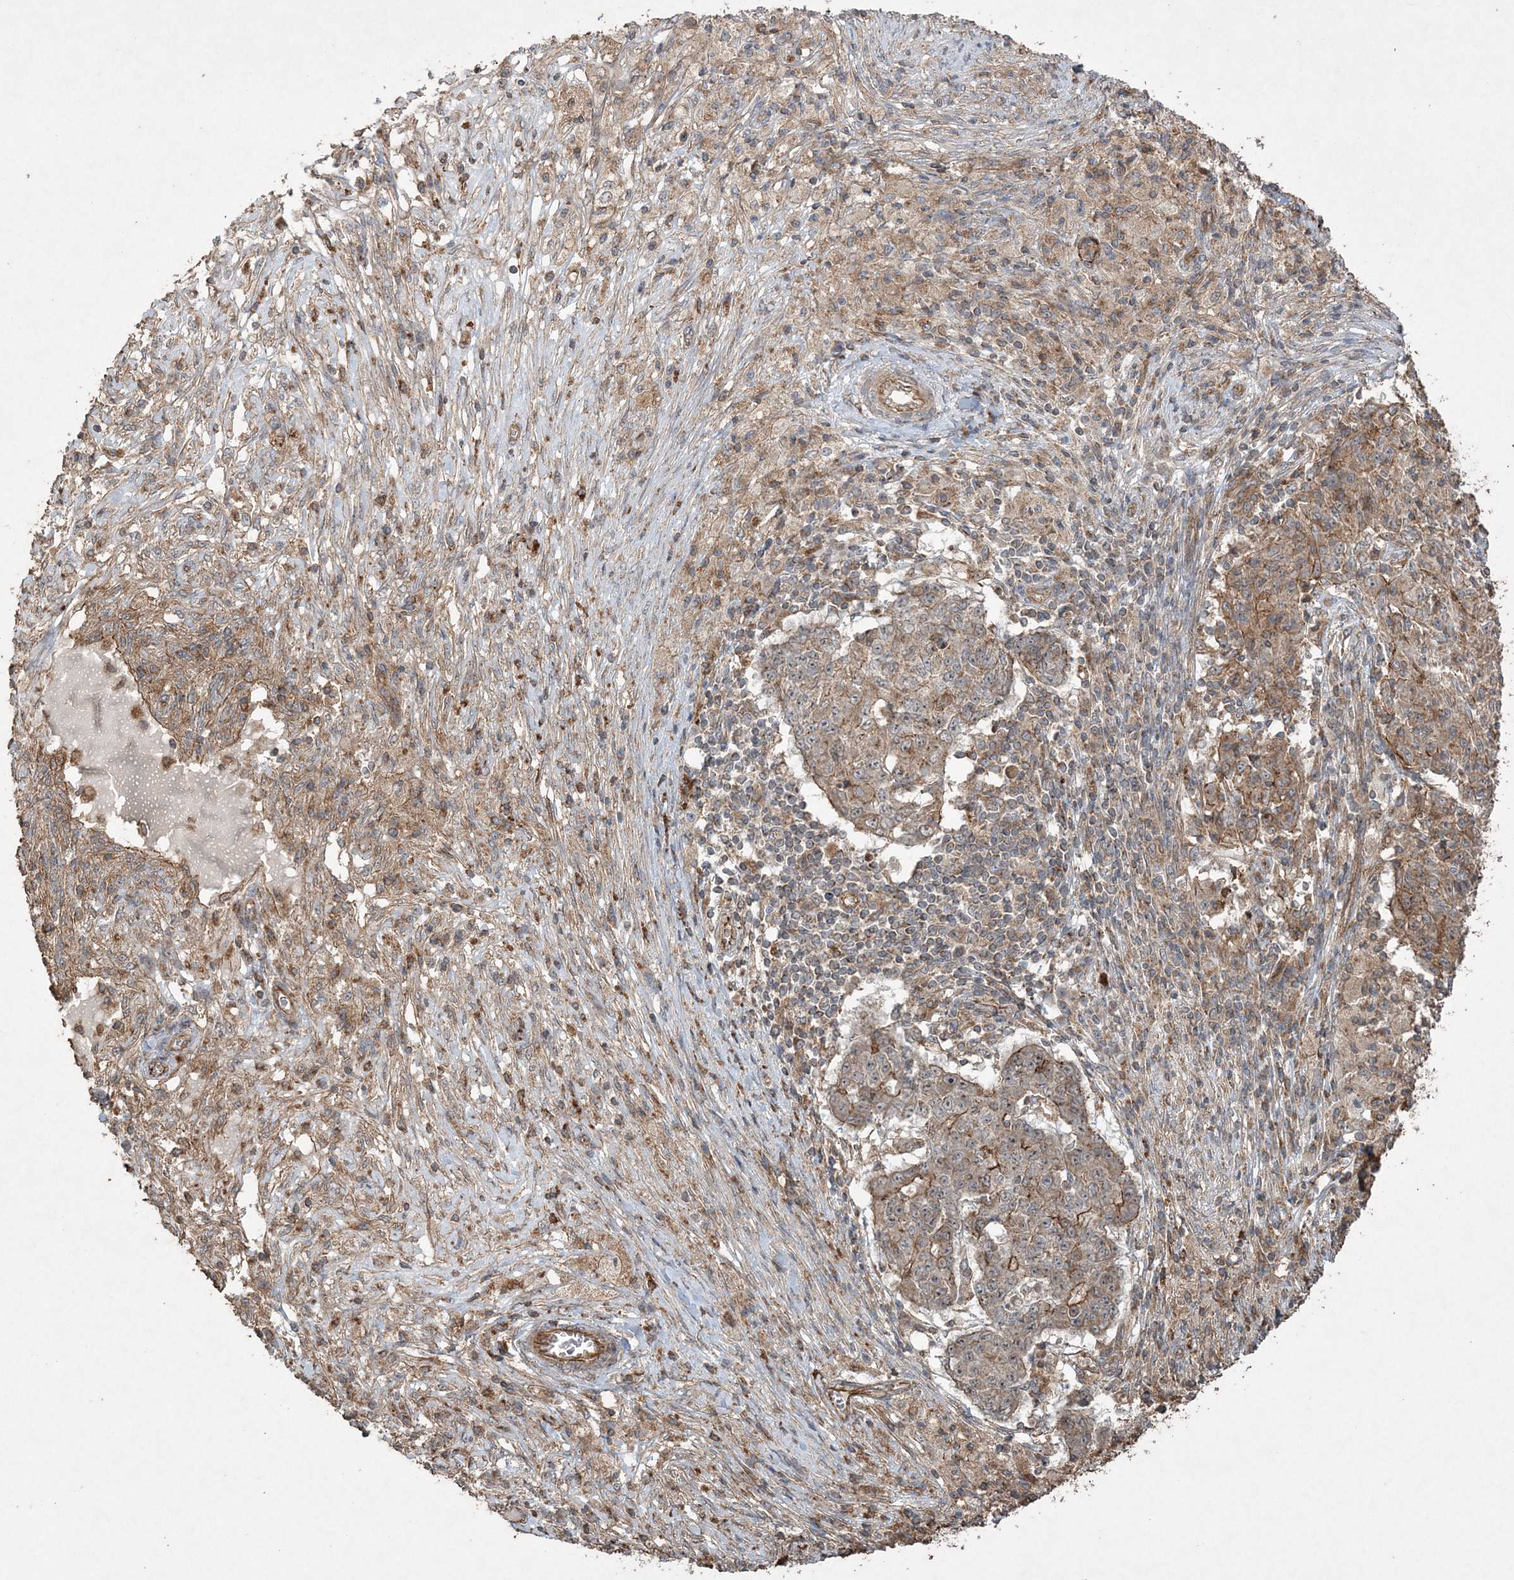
{"staining": {"intensity": "weak", "quantity": ">75%", "location": "cytoplasmic/membranous"}, "tissue": "ovarian cancer", "cell_type": "Tumor cells", "image_type": "cancer", "snomed": [{"axis": "morphology", "description": "Carcinoma, endometroid"}, {"axis": "topography", "description": "Ovary"}], "caption": "Immunohistochemical staining of ovarian endometroid carcinoma demonstrates weak cytoplasmic/membranous protein positivity in about >75% of tumor cells.", "gene": "TTC7A", "patient": {"sex": "female", "age": 42}}